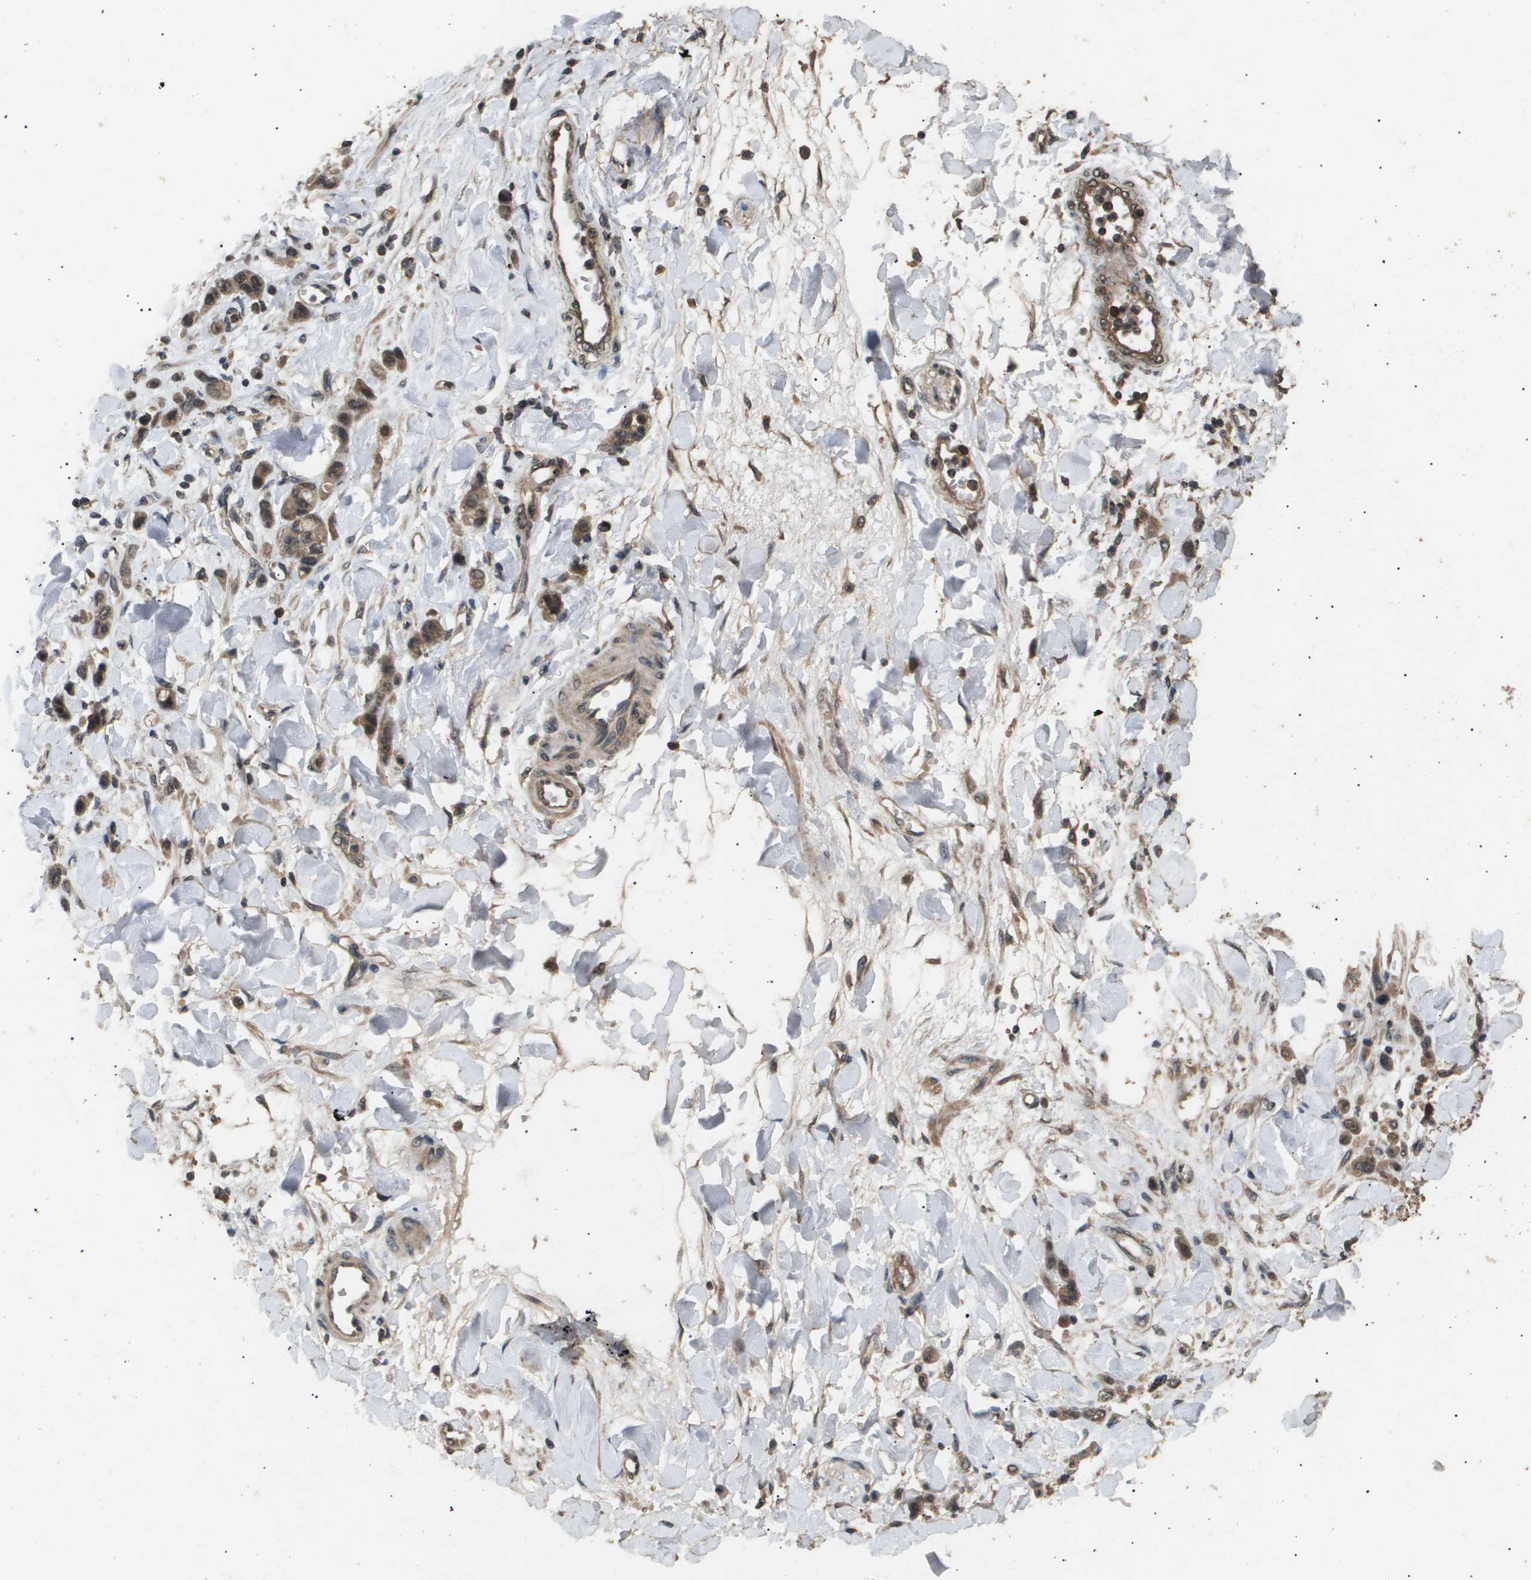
{"staining": {"intensity": "moderate", "quantity": ">75%", "location": "cytoplasmic/membranous,nuclear"}, "tissue": "stomach cancer", "cell_type": "Tumor cells", "image_type": "cancer", "snomed": [{"axis": "morphology", "description": "Normal tissue, NOS"}, {"axis": "morphology", "description": "Adenocarcinoma, NOS"}, {"axis": "topography", "description": "Stomach"}], "caption": "A micrograph showing moderate cytoplasmic/membranous and nuclear expression in about >75% of tumor cells in stomach cancer, as visualized by brown immunohistochemical staining.", "gene": "ING1", "patient": {"sex": "male", "age": 82}}